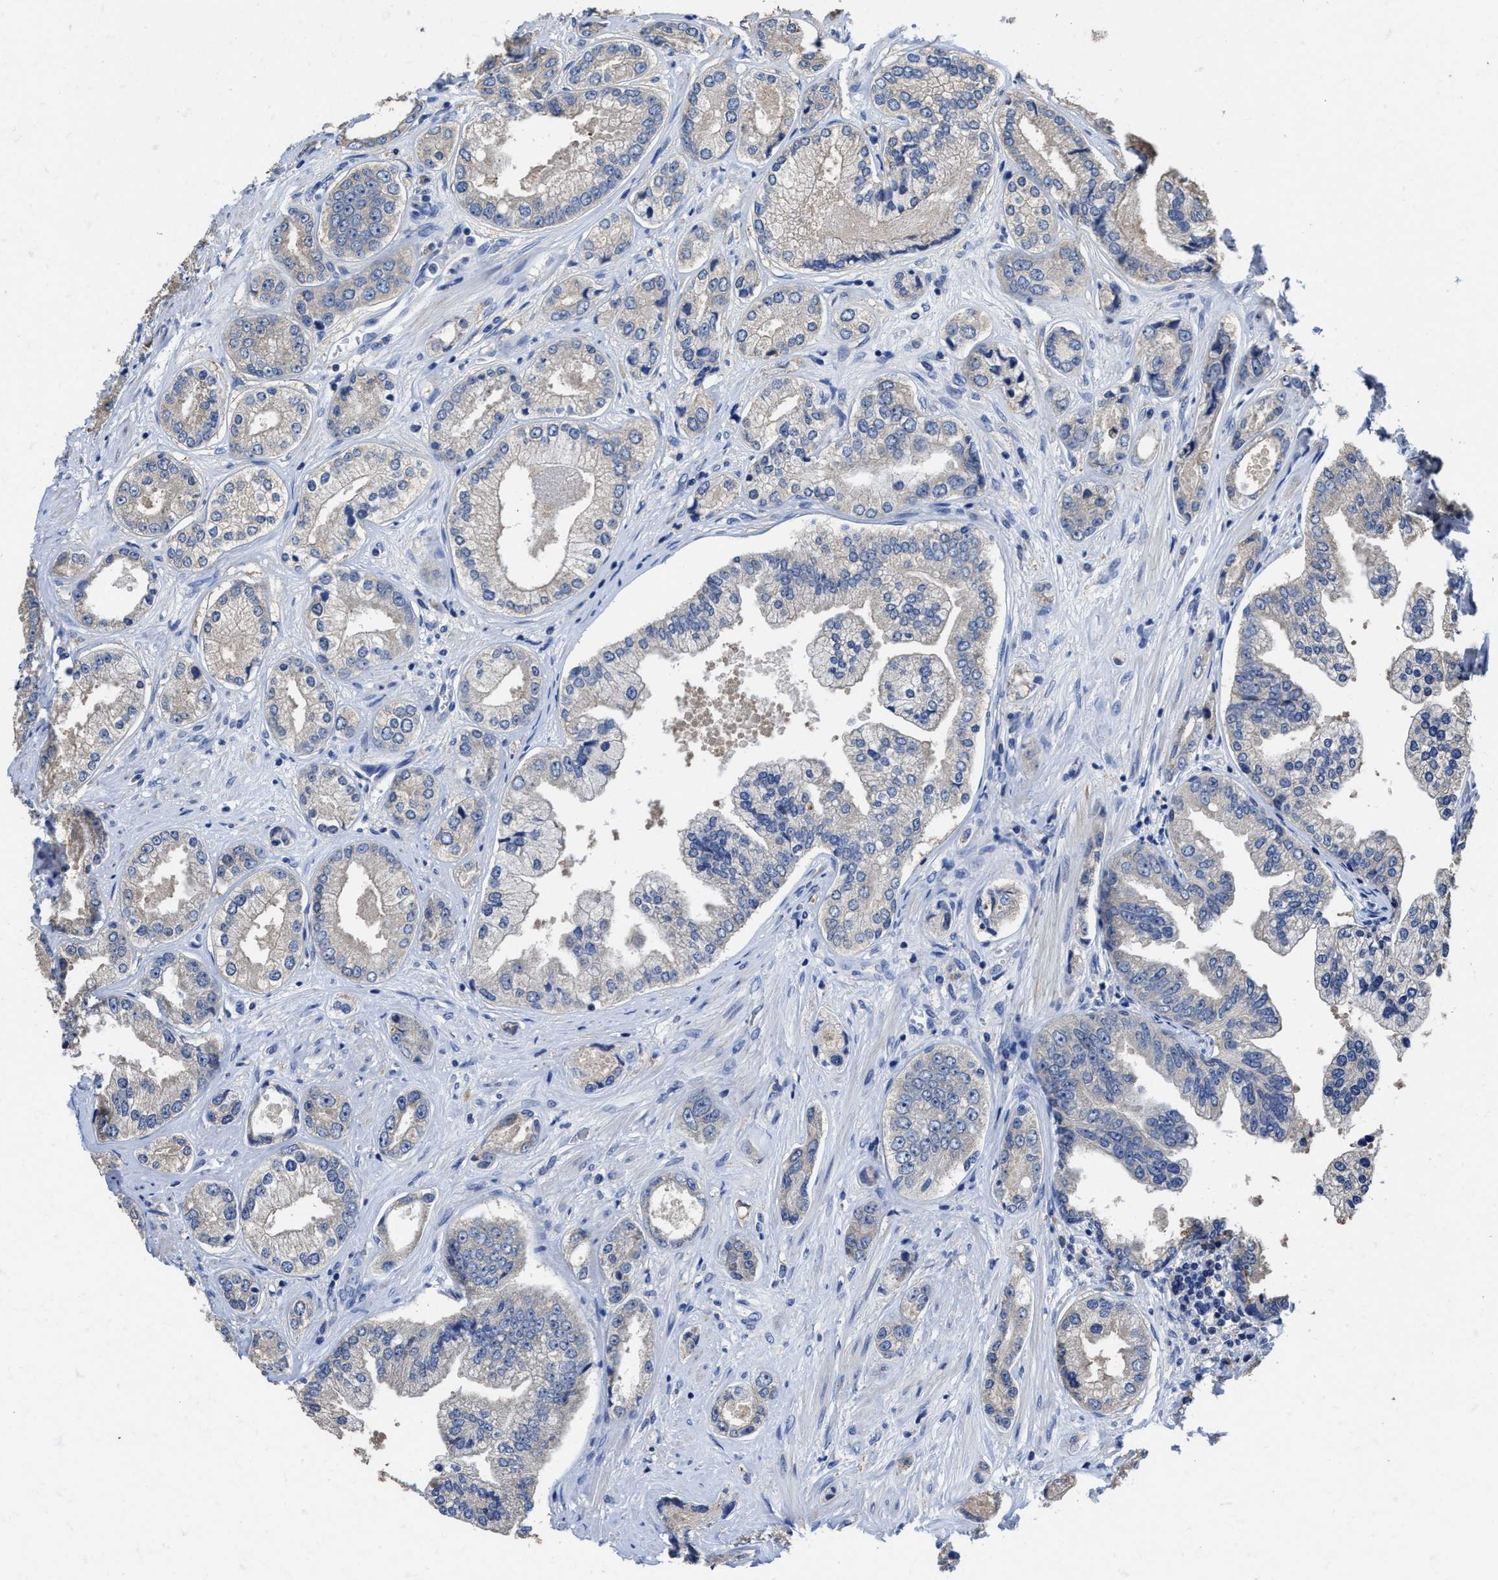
{"staining": {"intensity": "negative", "quantity": "none", "location": "none"}, "tissue": "prostate cancer", "cell_type": "Tumor cells", "image_type": "cancer", "snomed": [{"axis": "morphology", "description": "Adenocarcinoma, High grade"}, {"axis": "topography", "description": "Prostate"}], "caption": "High magnification brightfield microscopy of prostate cancer stained with DAB (3,3'-diaminobenzidine) (brown) and counterstained with hematoxylin (blue): tumor cells show no significant expression.", "gene": "HOOK1", "patient": {"sex": "male", "age": 61}}